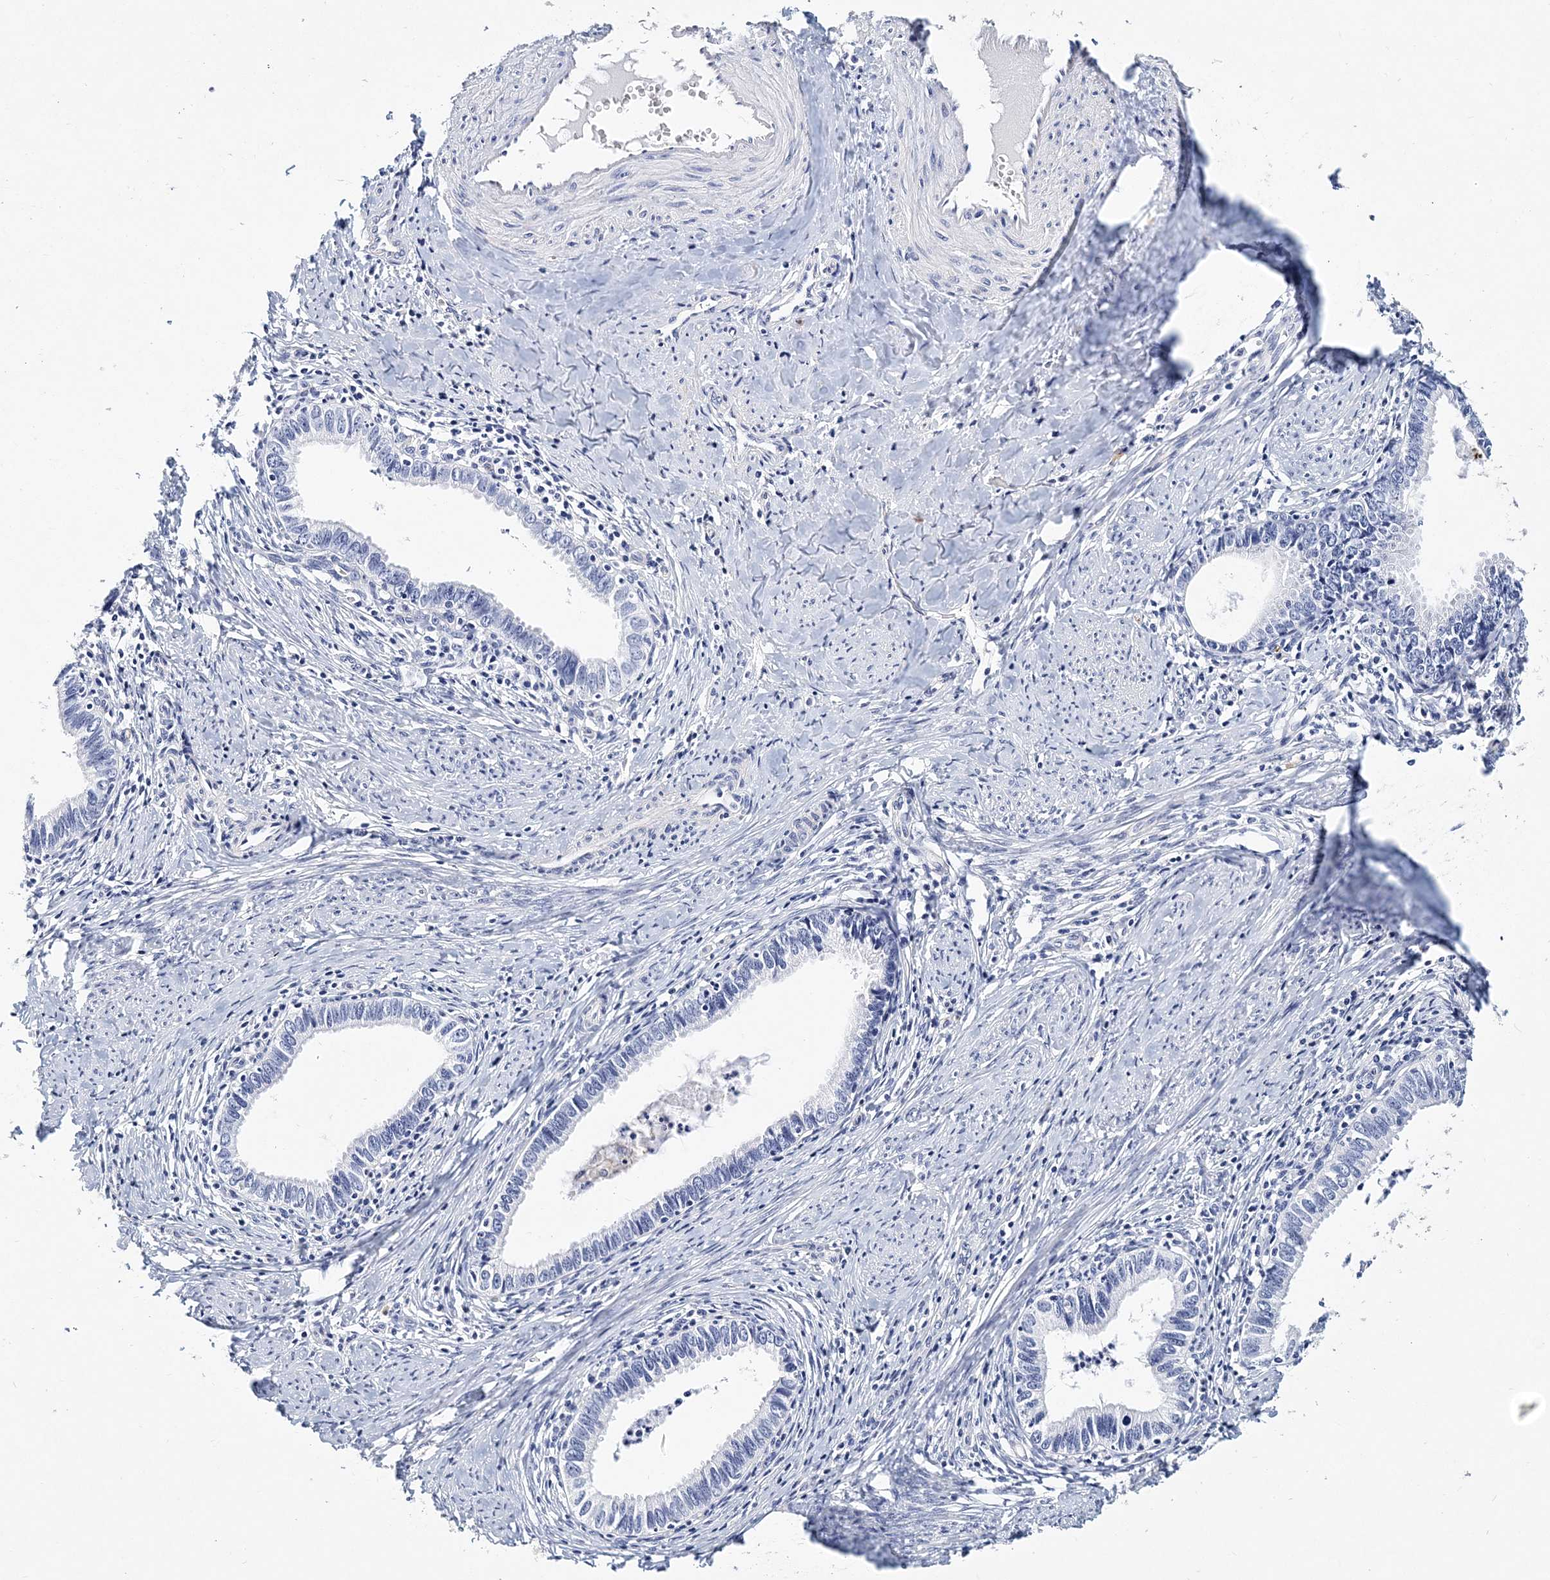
{"staining": {"intensity": "negative", "quantity": "none", "location": "none"}, "tissue": "cervical cancer", "cell_type": "Tumor cells", "image_type": "cancer", "snomed": [{"axis": "morphology", "description": "Adenocarcinoma, NOS"}, {"axis": "topography", "description": "Cervix"}], "caption": "Protein analysis of cervical cancer reveals no significant staining in tumor cells.", "gene": "ITGA2B", "patient": {"sex": "female", "age": 36}}